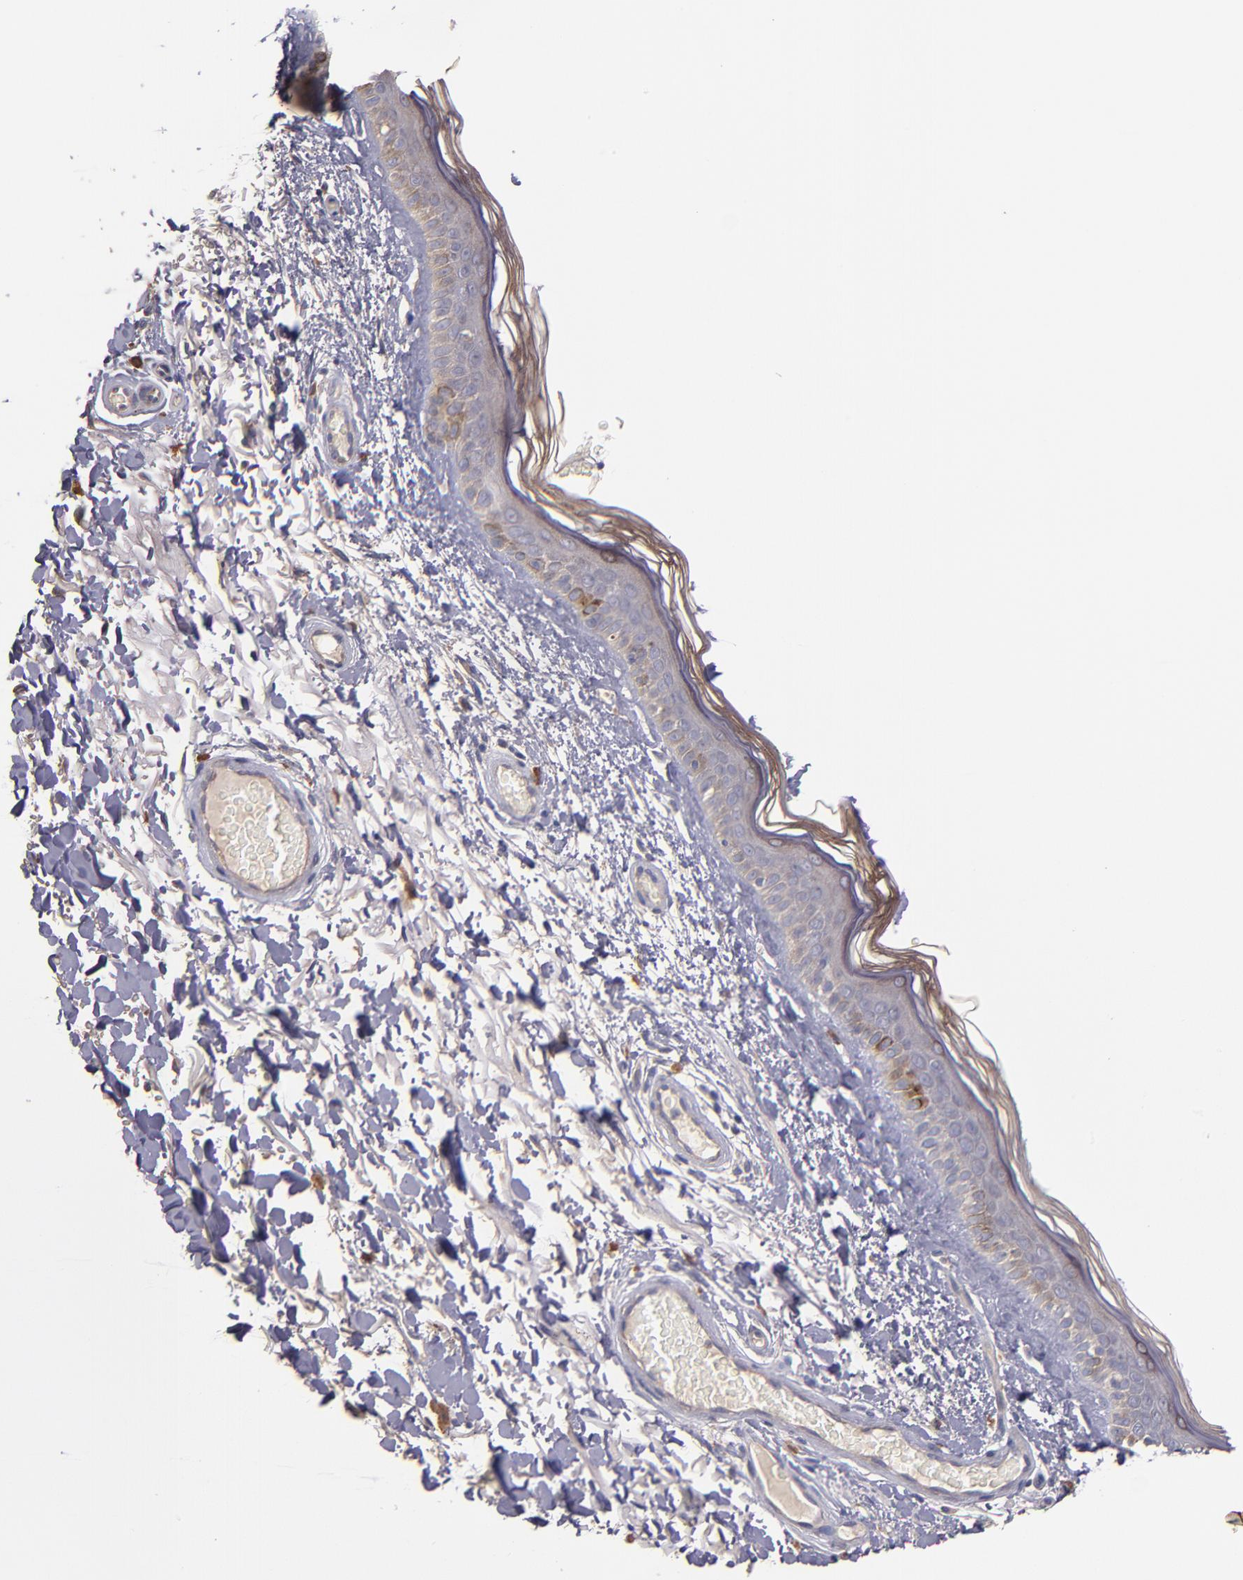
{"staining": {"intensity": "negative", "quantity": "none", "location": "none"}, "tissue": "skin", "cell_type": "Fibroblasts", "image_type": "normal", "snomed": [{"axis": "morphology", "description": "Normal tissue, NOS"}, {"axis": "topography", "description": "Skin"}], "caption": "Immunohistochemical staining of unremarkable human skin exhibits no significant positivity in fibroblasts.", "gene": "MAGEE1", "patient": {"sex": "male", "age": 63}}